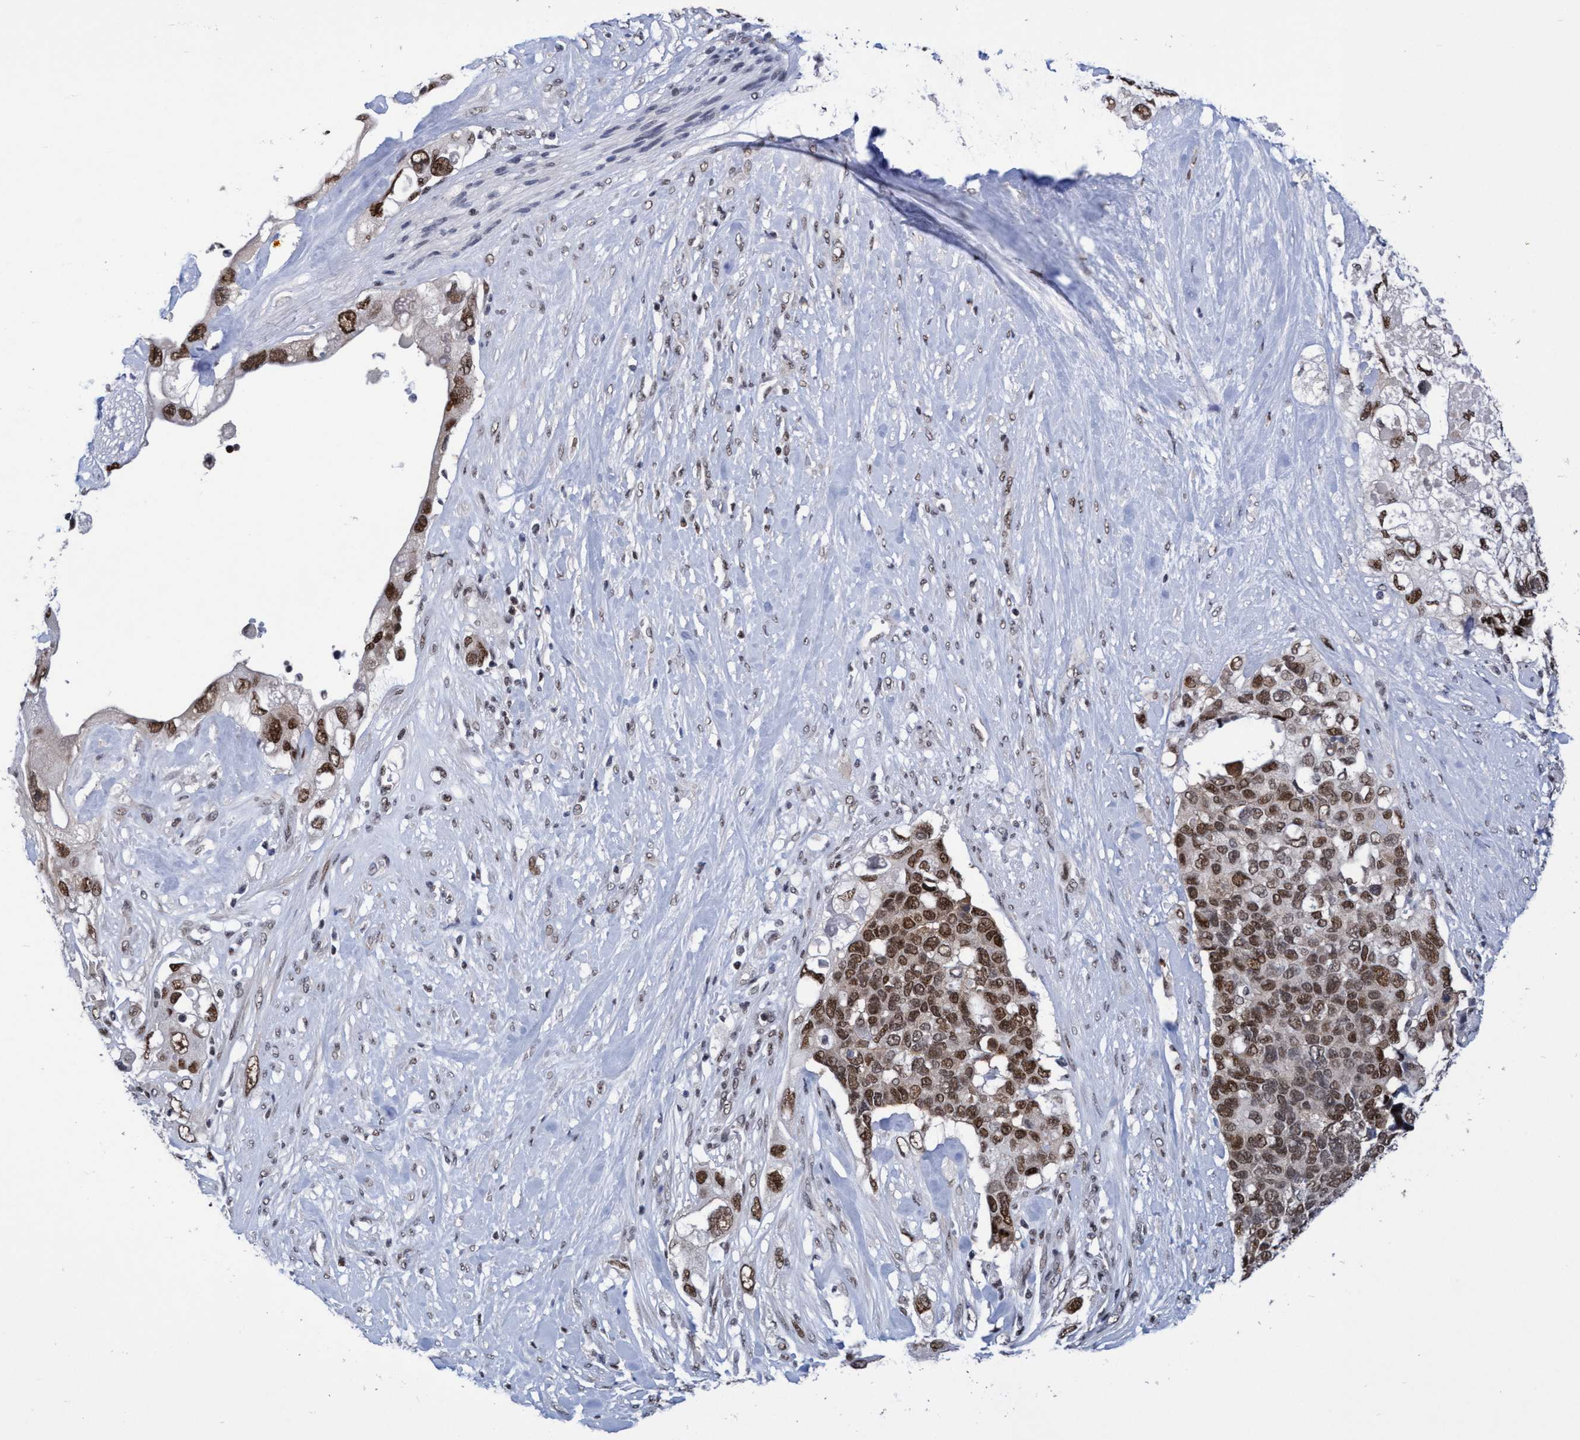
{"staining": {"intensity": "strong", "quantity": ">75%", "location": "nuclear"}, "tissue": "pancreatic cancer", "cell_type": "Tumor cells", "image_type": "cancer", "snomed": [{"axis": "morphology", "description": "Adenocarcinoma, NOS"}, {"axis": "topography", "description": "Pancreas"}], "caption": "Immunohistochemistry staining of adenocarcinoma (pancreatic), which shows high levels of strong nuclear expression in approximately >75% of tumor cells indicating strong nuclear protein staining. The staining was performed using DAB (3,3'-diaminobenzidine) (brown) for protein detection and nuclei were counterstained in hematoxylin (blue).", "gene": "C9orf78", "patient": {"sex": "female", "age": 56}}